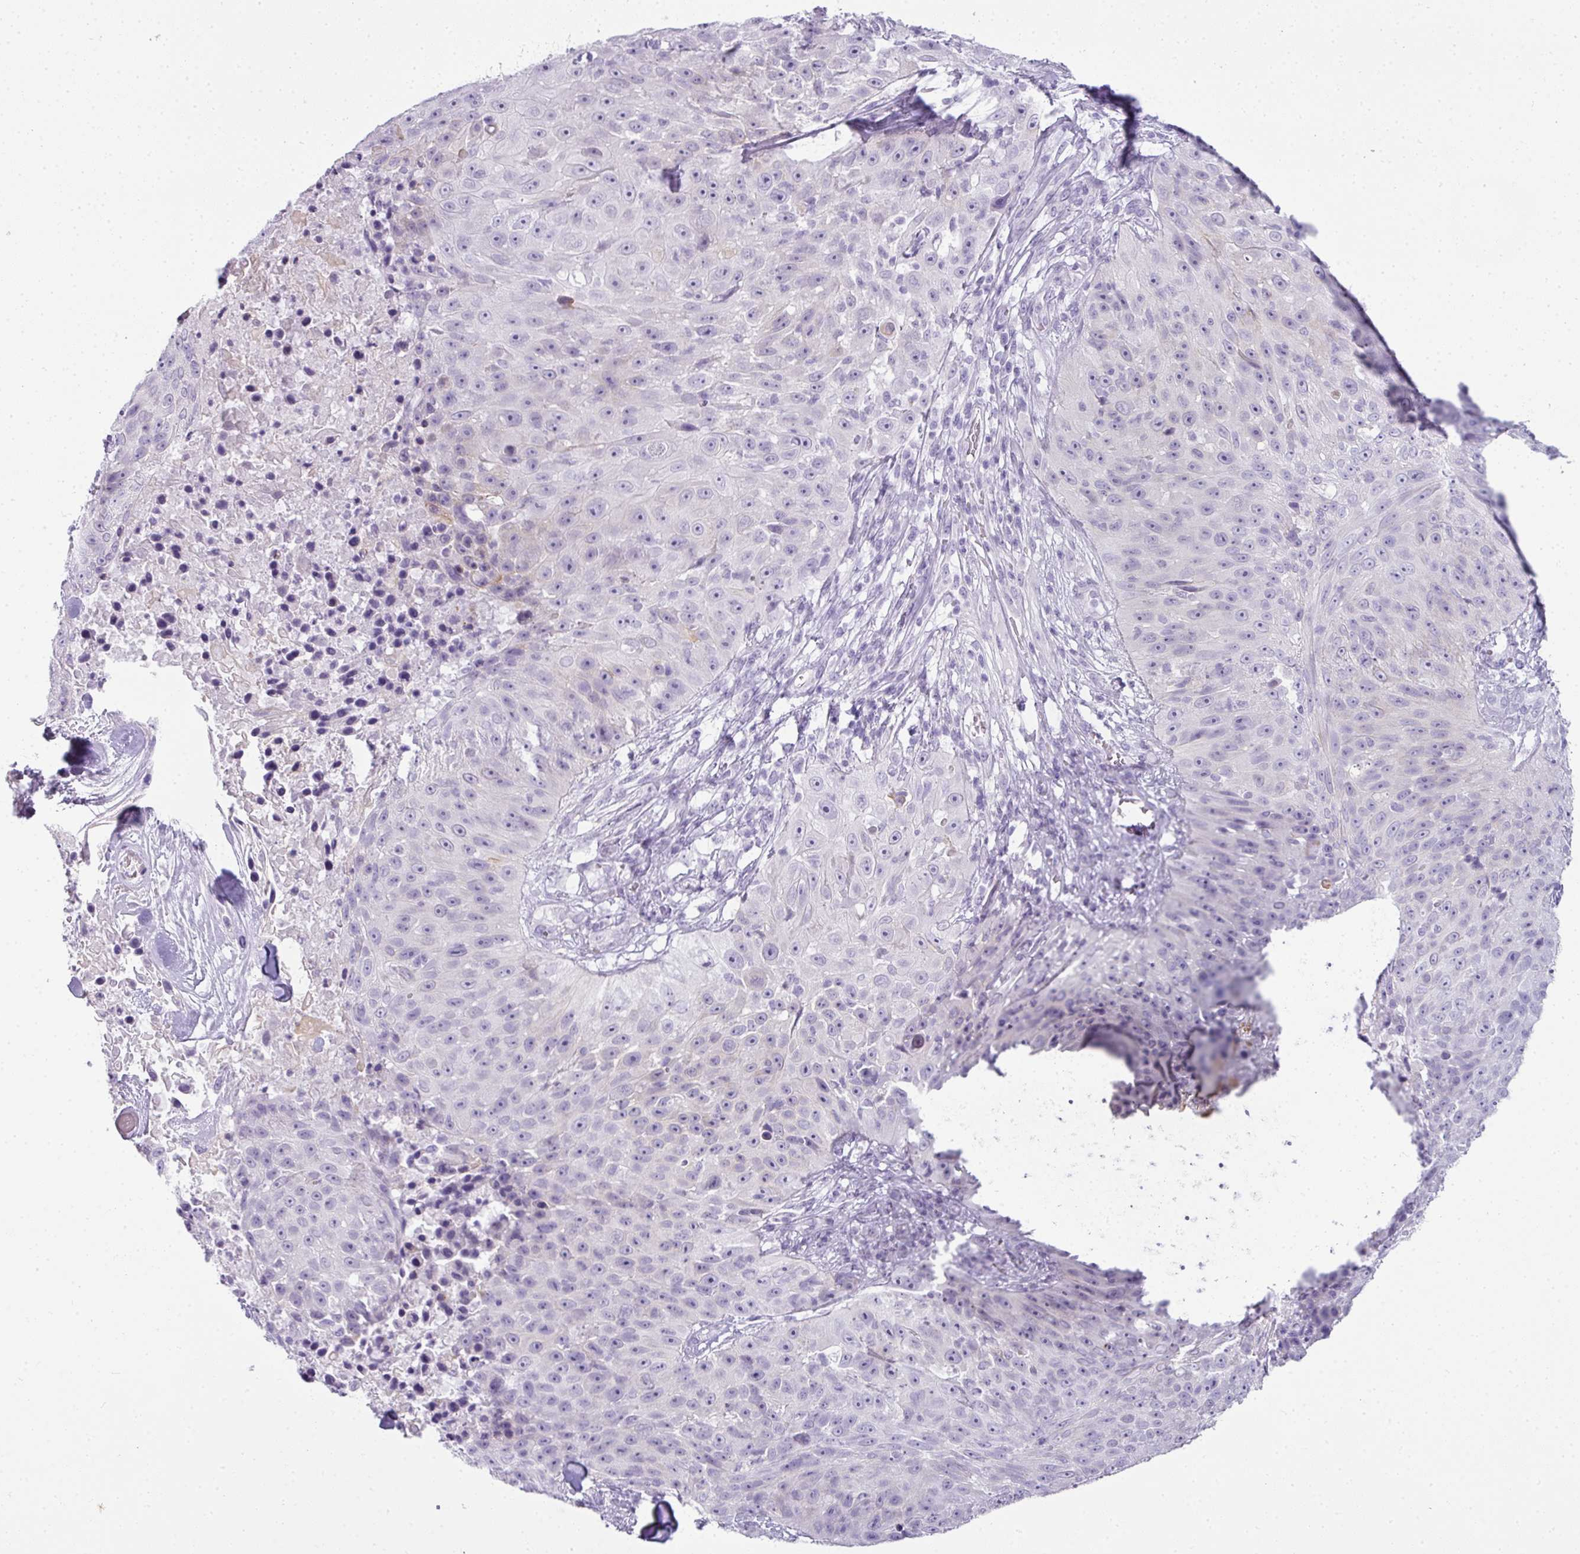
{"staining": {"intensity": "negative", "quantity": "none", "location": "none"}, "tissue": "skin cancer", "cell_type": "Tumor cells", "image_type": "cancer", "snomed": [{"axis": "morphology", "description": "Squamous cell carcinoma, NOS"}, {"axis": "topography", "description": "Skin"}], "caption": "DAB (3,3'-diaminobenzidine) immunohistochemical staining of skin squamous cell carcinoma shows no significant staining in tumor cells.", "gene": "RBMY1F", "patient": {"sex": "female", "age": 87}}